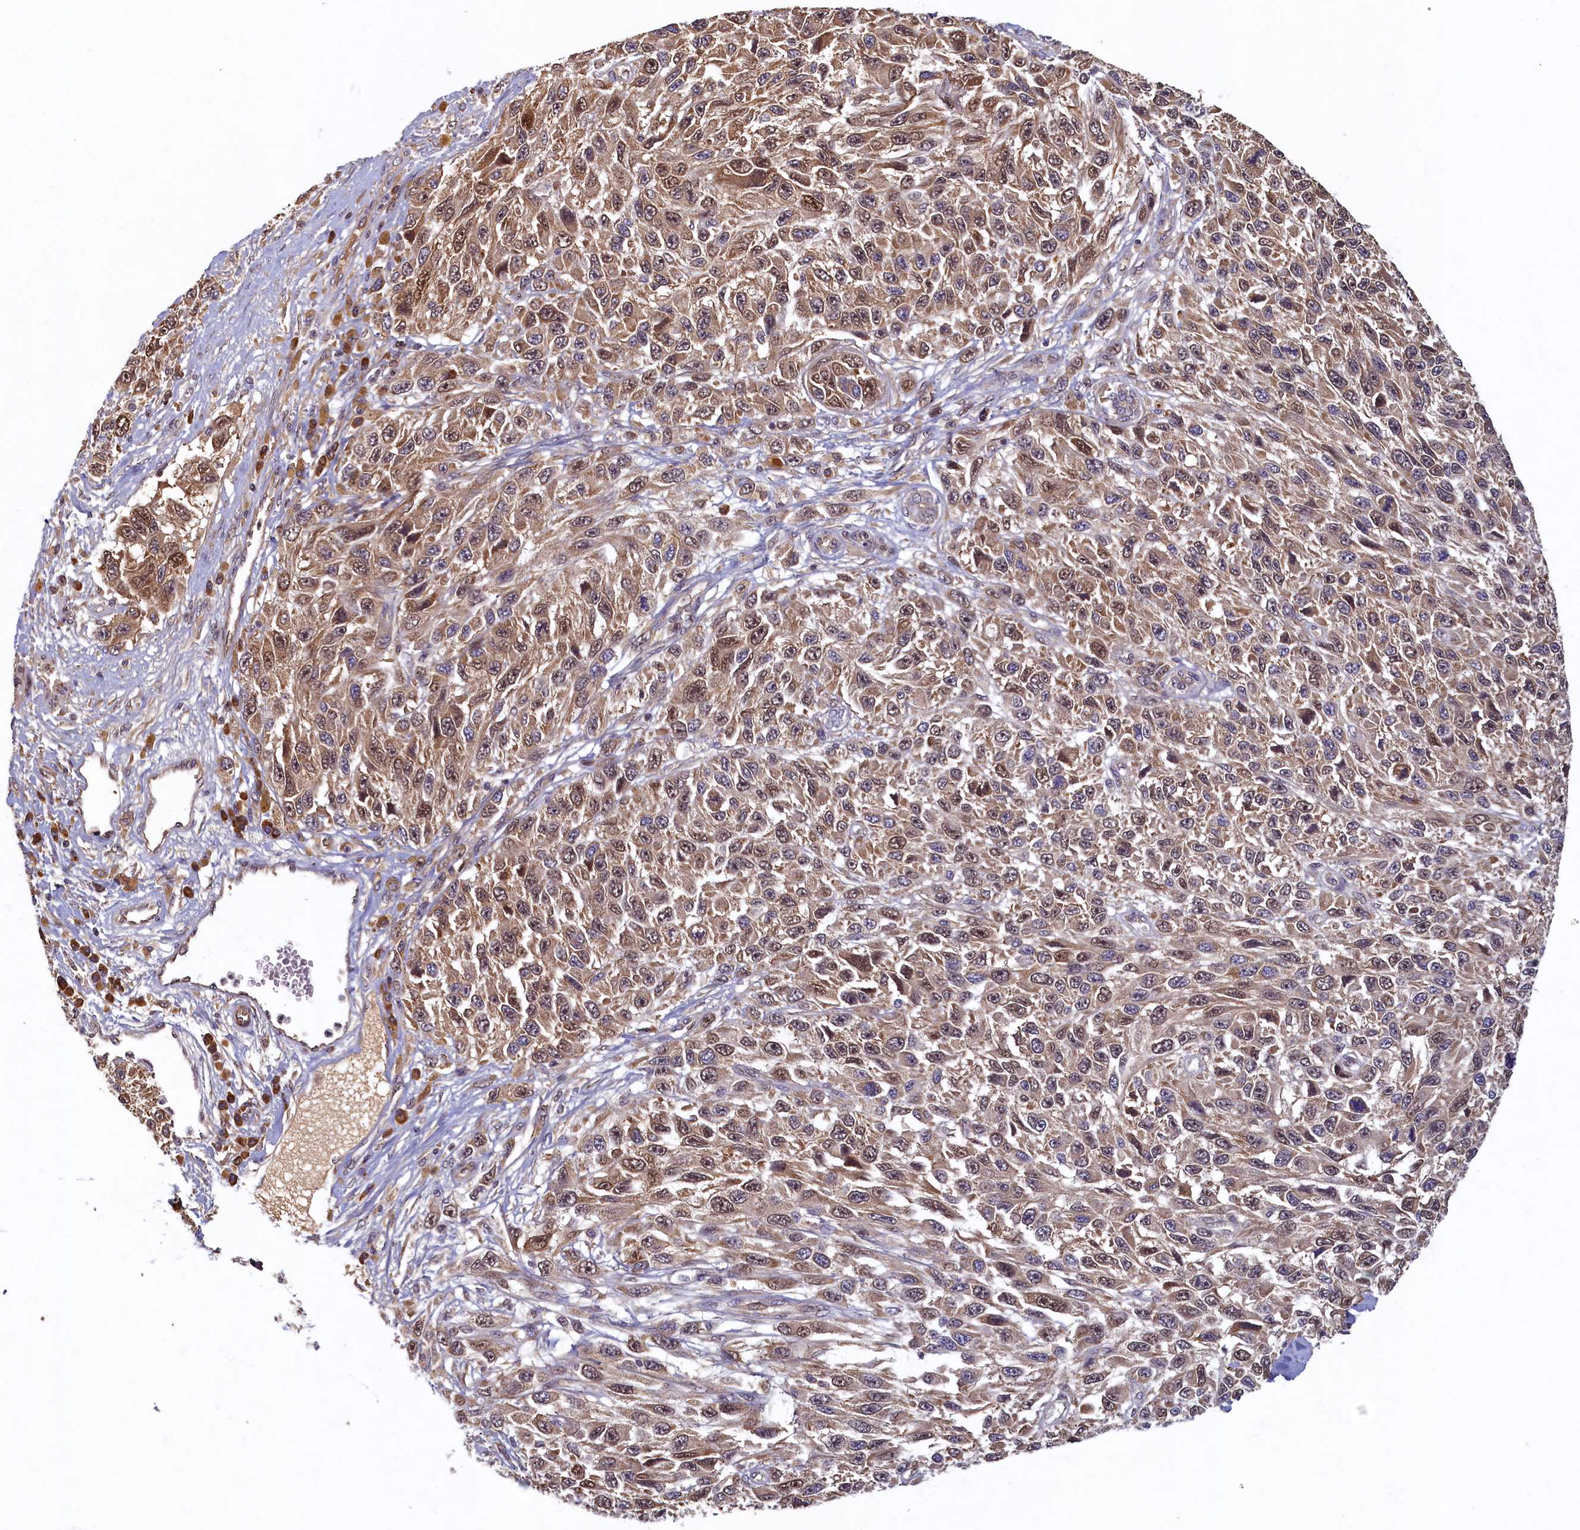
{"staining": {"intensity": "moderate", "quantity": ">75%", "location": "cytoplasmic/membranous,nuclear"}, "tissue": "melanoma", "cell_type": "Tumor cells", "image_type": "cancer", "snomed": [{"axis": "morphology", "description": "Normal tissue, NOS"}, {"axis": "morphology", "description": "Malignant melanoma, NOS"}, {"axis": "topography", "description": "Skin"}], "caption": "Protein expression analysis of human melanoma reveals moderate cytoplasmic/membranous and nuclear expression in about >75% of tumor cells. The staining is performed using DAB (3,3'-diaminobenzidine) brown chromogen to label protein expression. The nuclei are counter-stained blue using hematoxylin.", "gene": "LCMT2", "patient": {"sex": "female", "age": 96}}